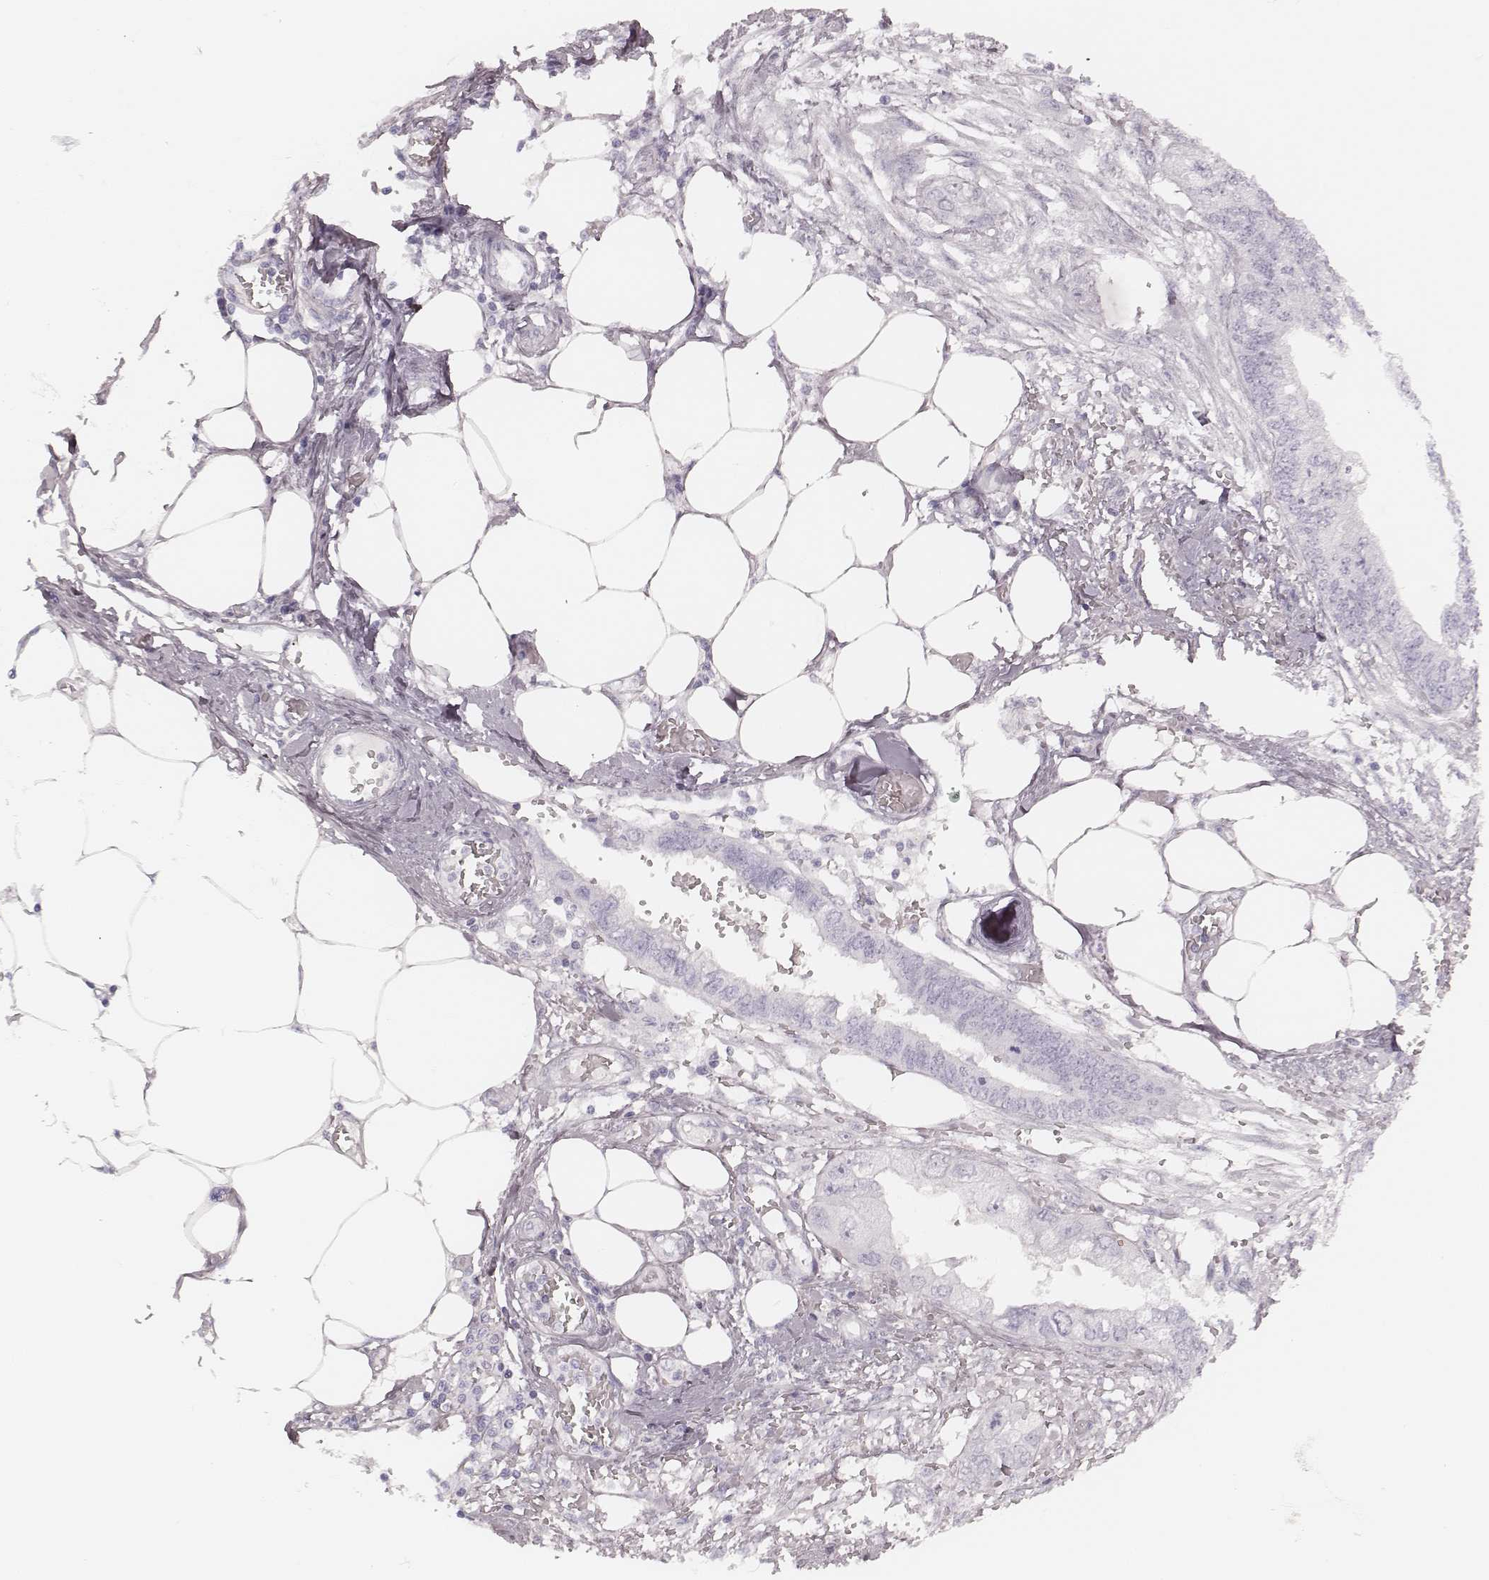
{"staining": {"intensity": "negative", "quantity": "none", "location": "none"}, "tissue": "endometrial cancer", "cell_type": "Tumor cells", "image_type": "cancer", "snomed": [{"axis": "morphology", "description": "Adenocarcinoma, NOS"}, {"axis": "morphology", "description": "Adenocarcinoma, metastatic, NOS"}, {"axis": "topography", "description": "Adipose tissue"}, {"axis": "topography", "description": "Endometrium"}], "caption": "Tumor cells show no significant protein staining in metastatic adenocarcinoma (endometrial). The staining is performed using DAB brown chromogen with nuclei counter-stained in using hematoxylin.", "gene": "MSX1", "patient": {"sex": "female", "age": 67}}